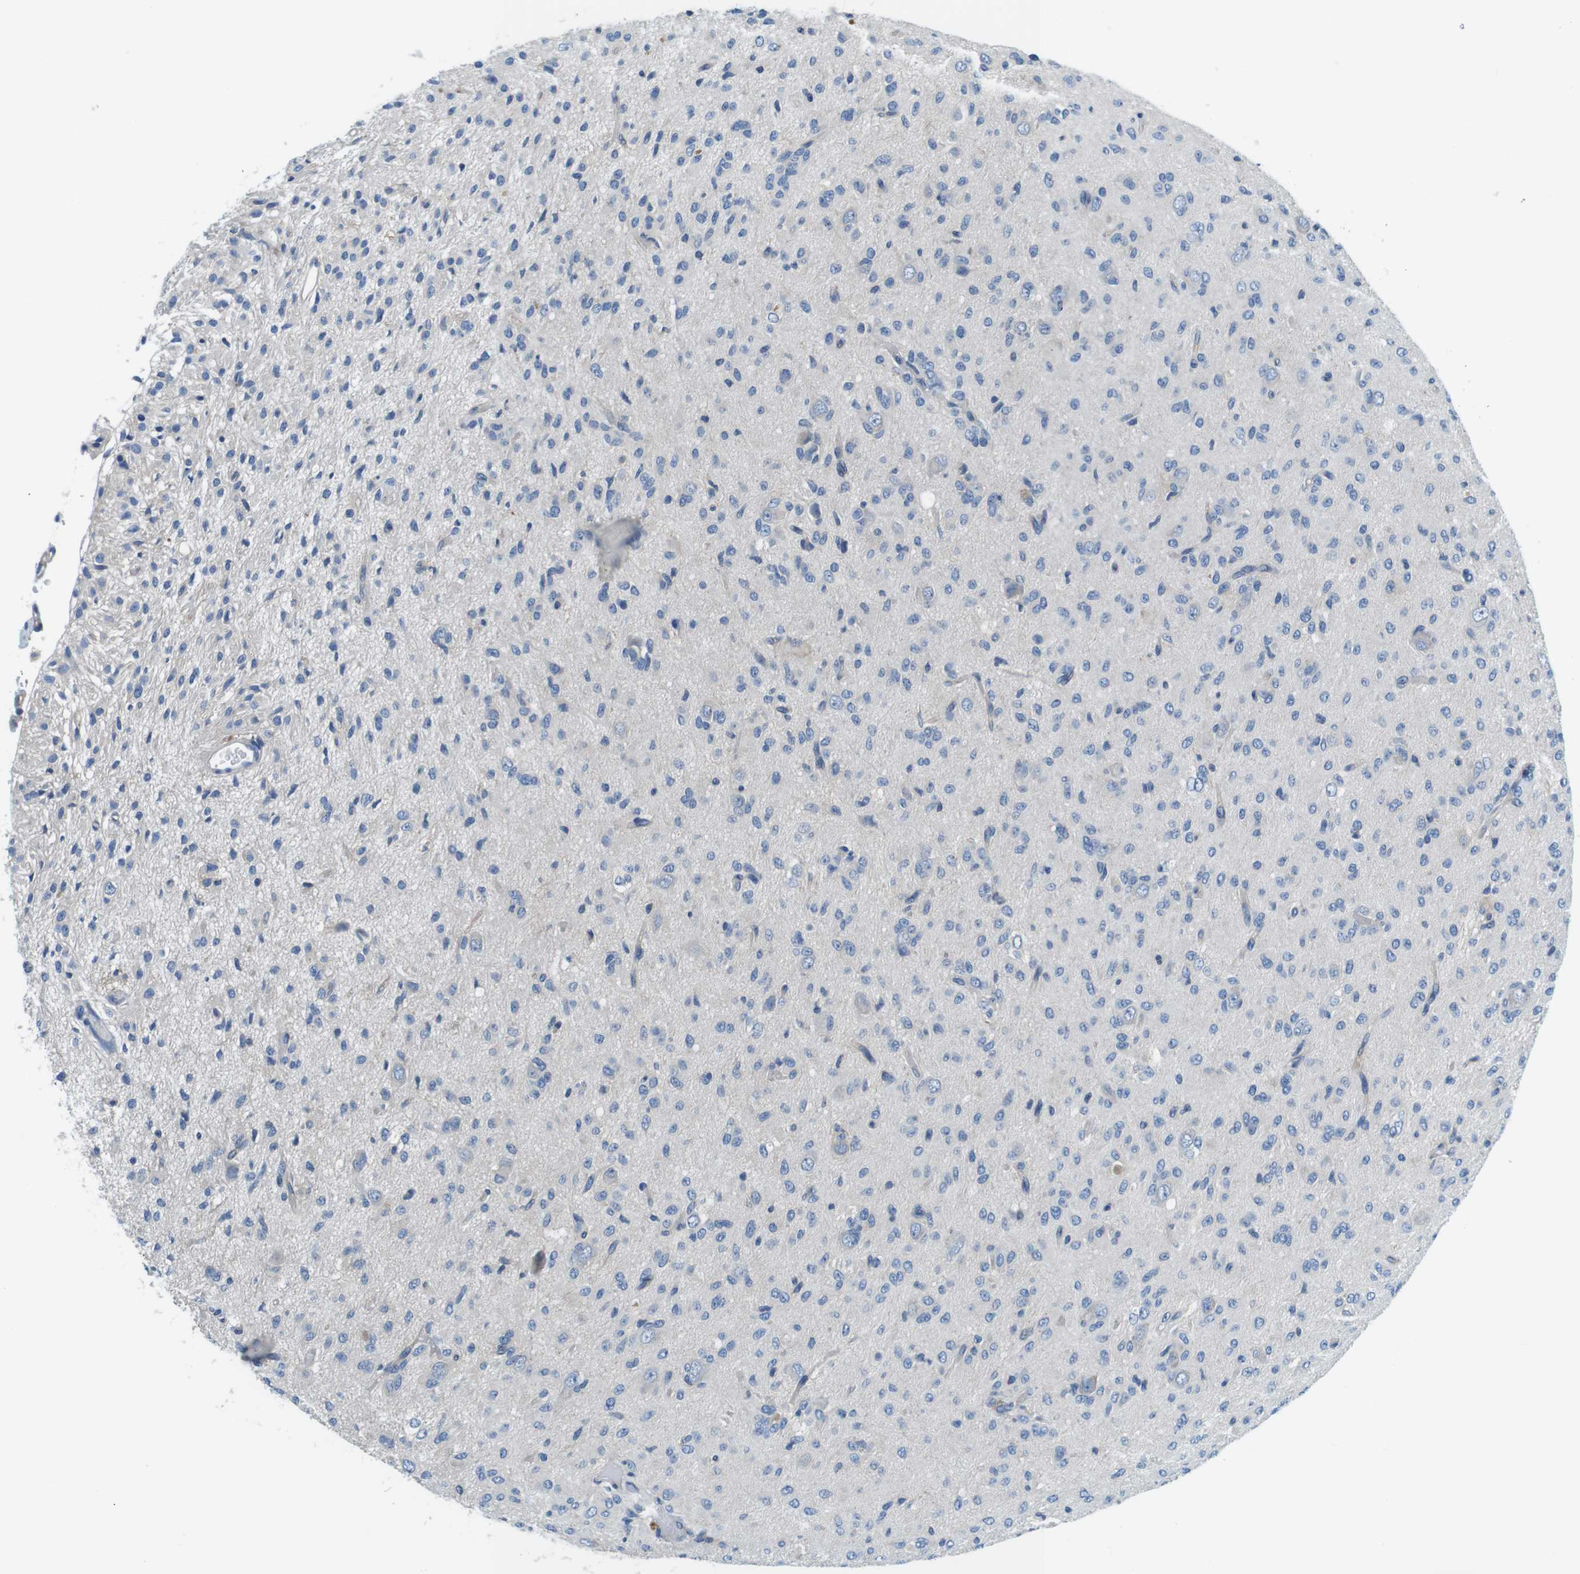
{"staining": {"intensity": "negative", "quantity": "none", "location": "none"}, "tissue": "glioma", "cell_type": "Tumor cells", "image_type": "cancer", "snomed": [{"axis": "morphology", "description": "Glioma, malignant, High grade"}, {"axis": "topography", "description": "Brain"}], "caption": "High magnification brightfield microscopy of malignant glioma (high-grade) stained with DAB (brown) and counterstained with hematoxylin (blue): tumor cells show no significant expression.", "gene": "DENND4C", "patient": {"sex": "female", "age": 59}}